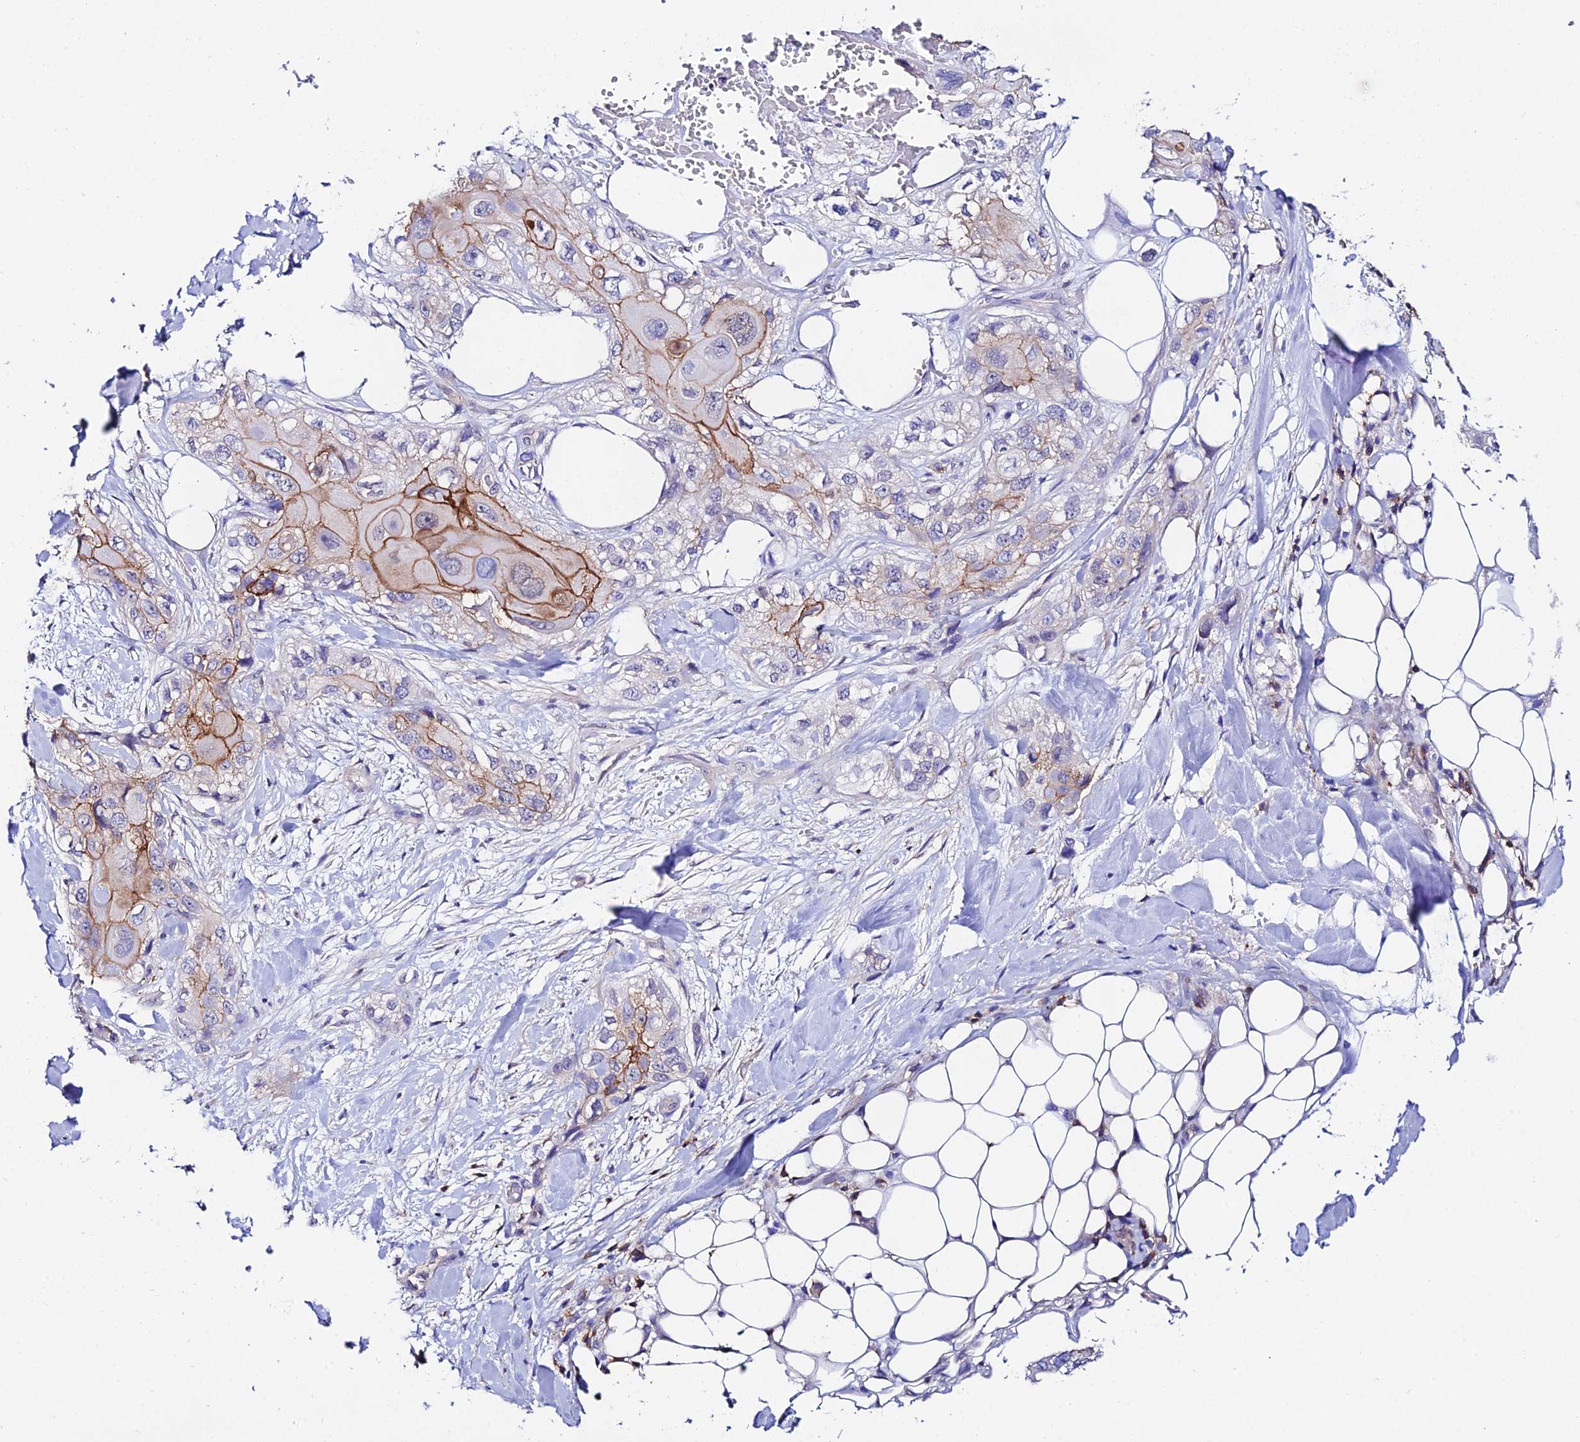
{"staining": {"intensity": "moderate", "quantity": "25%-75%", "location": "cytoplasmic/membranous"}, "tissue": "skin cancer", "cell_type": "Tumor cells", "image_type": "cancer", "snomed": [{"axis": "morphology", "description": "Normal tissue, NOS"}, {"axis": "morphology", "description": "Squamous cell carcinoma, NOS"}, {"axis": "topography", "description": "Skin"}], "caption": "Tumor cells demonstrate medium levels of moderate cytoplasmic/membranous positivity in about 25%-75% of cells in human skin cancer. (DAB IHC with brightfield microscopy, high magnification).", "gene": "S100A16", "patient": {"sex": "male", "age": 72}}